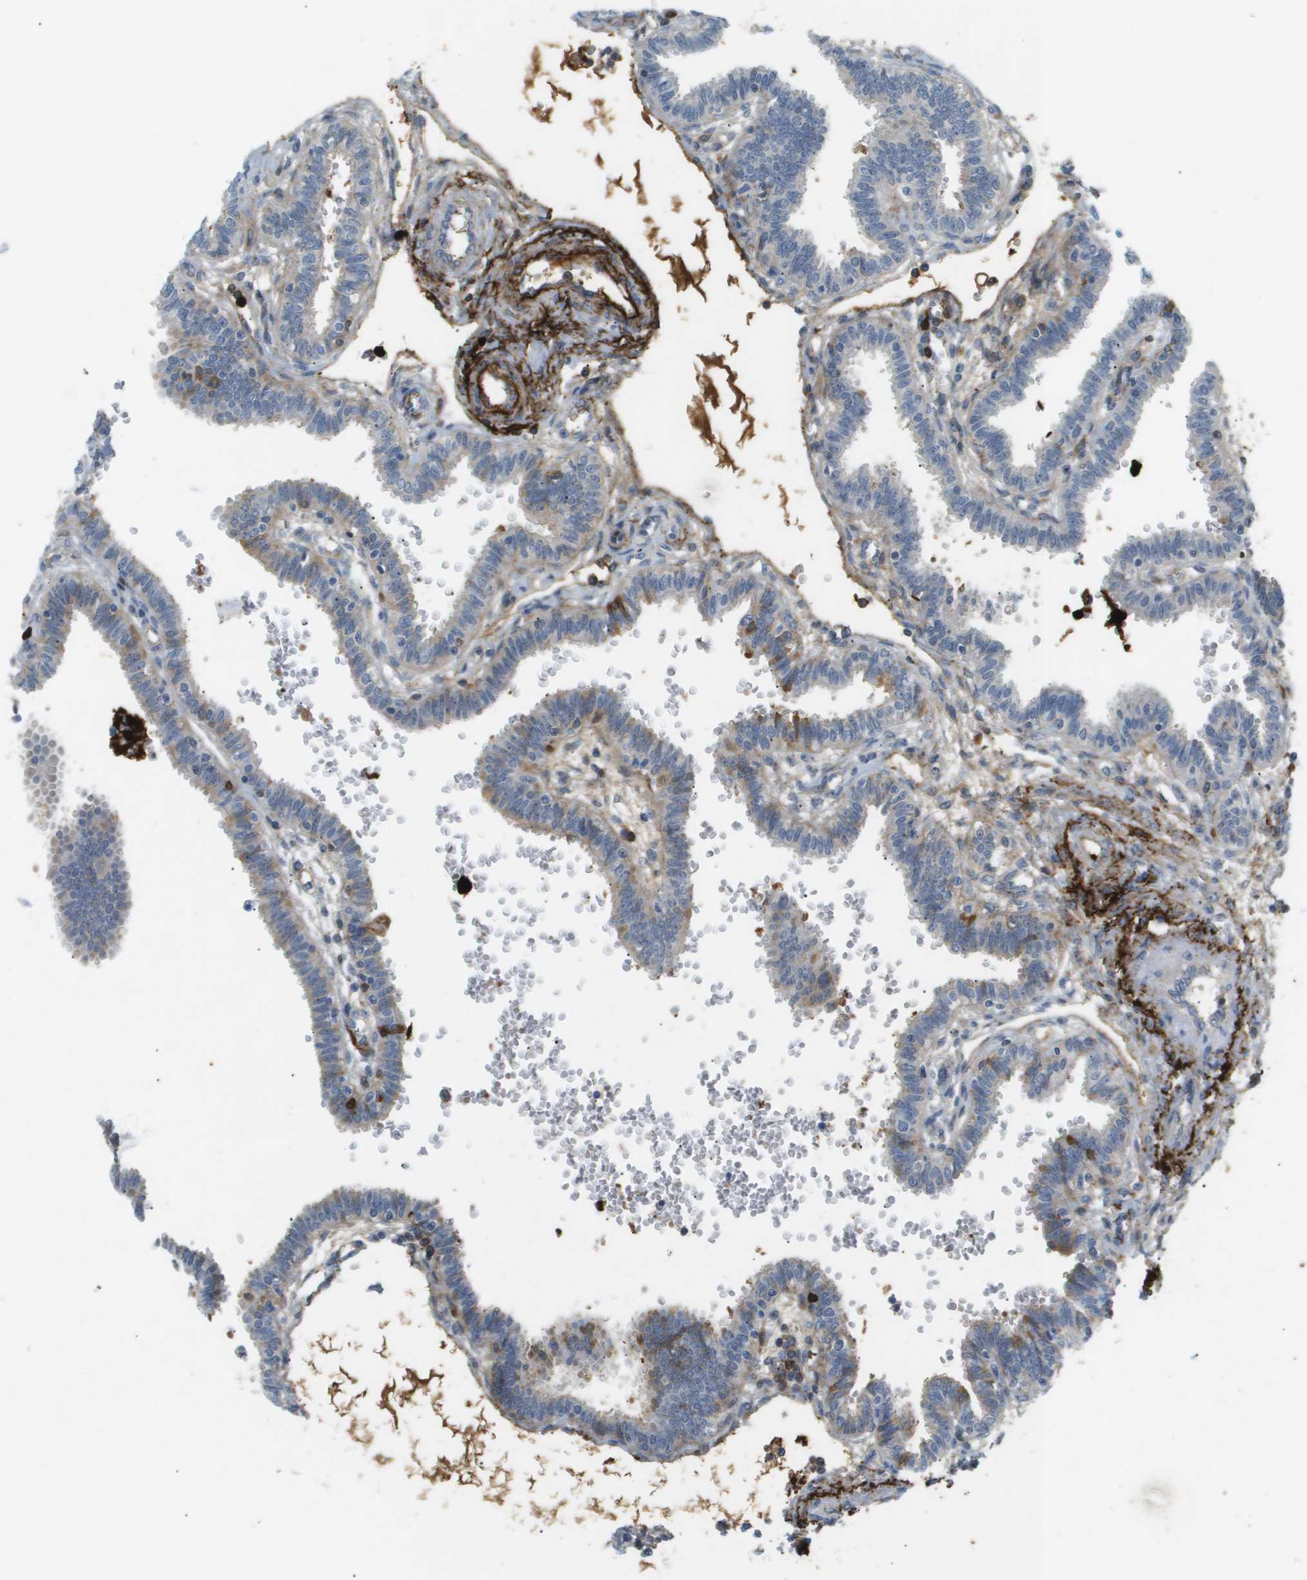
{"staining": {"intensity": "weak", "quantity": "<25%", "location": "cytoplasmic/membranous"}, "tissue": "fallopian tube", "cell_type": "Glandular cells", "image_type": "normal", "snomed": [{"axis": "morphology", "description": "Normal tissue, NOS"}, {"axis": "topography", "description": "Fallopian tube"}], "caption": "The IHC image has no significant positivity in glandular cells of fallopian tube.", "gene": "VTN", "patient": {"sex": "female", "age": 32}}